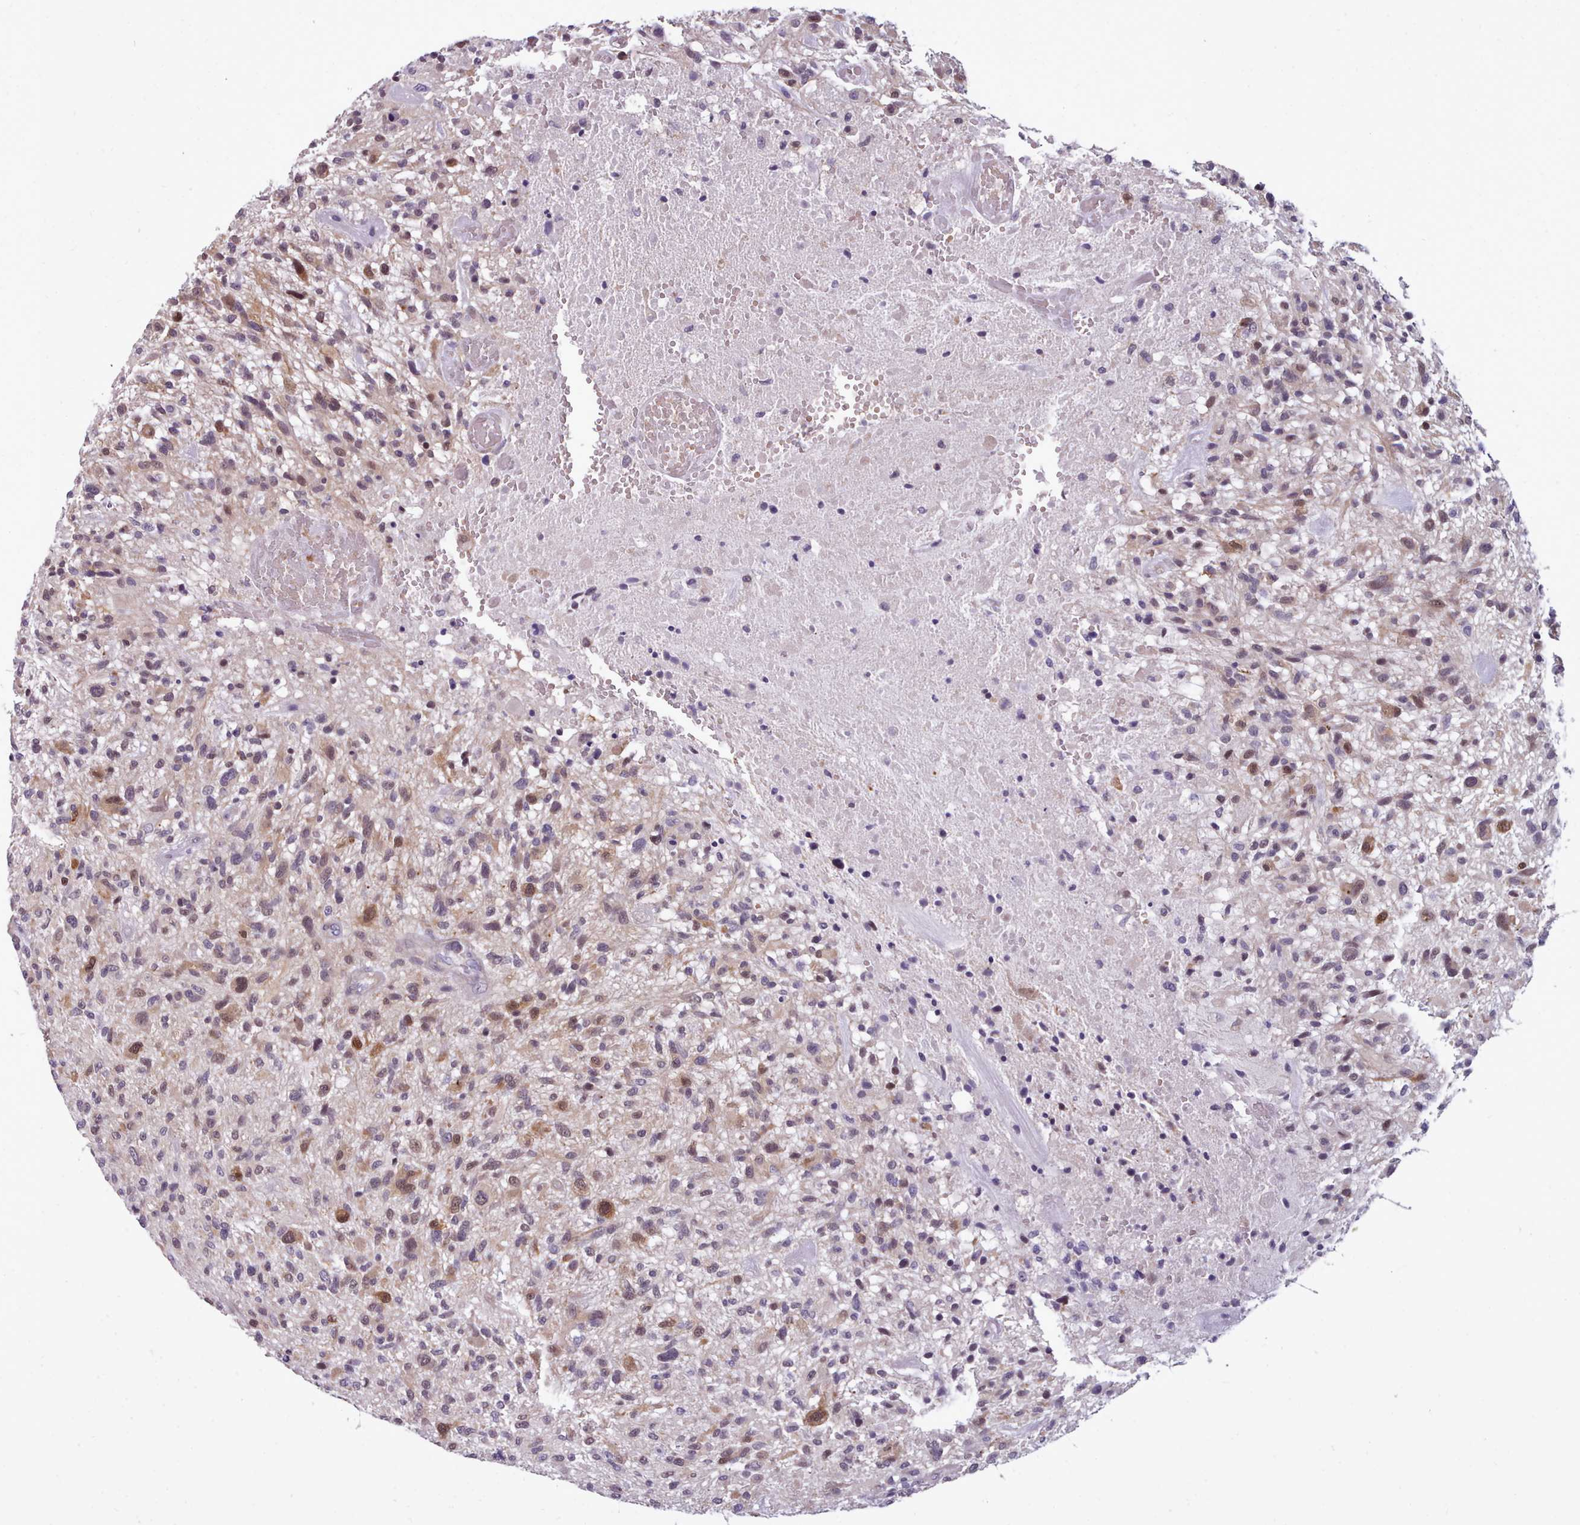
{"staining": {"intensity": "moderate", "quantity": "25%-75%", "location": "cytoplasmic/membranous,nuclear"}, "tissue": "glioma", "cell_type": "Tumor cells", "image_type": "cancer", "snomed": [{"axis": "morphology", "description": "Glioma, malignant, High grade"}, {"axis": "topography", "description": "Brain"}], "caption": "A brown stain labels moderate cytoplasmic/membranous and nuclear positivity of a protein in glioma tumor cells. (DAB (3,3'-diaminobenzidine) IHC with brightfield microscopy, high magnification).", "gene": "KCTD16", "patient": {"sex": "male", "age": 47}}